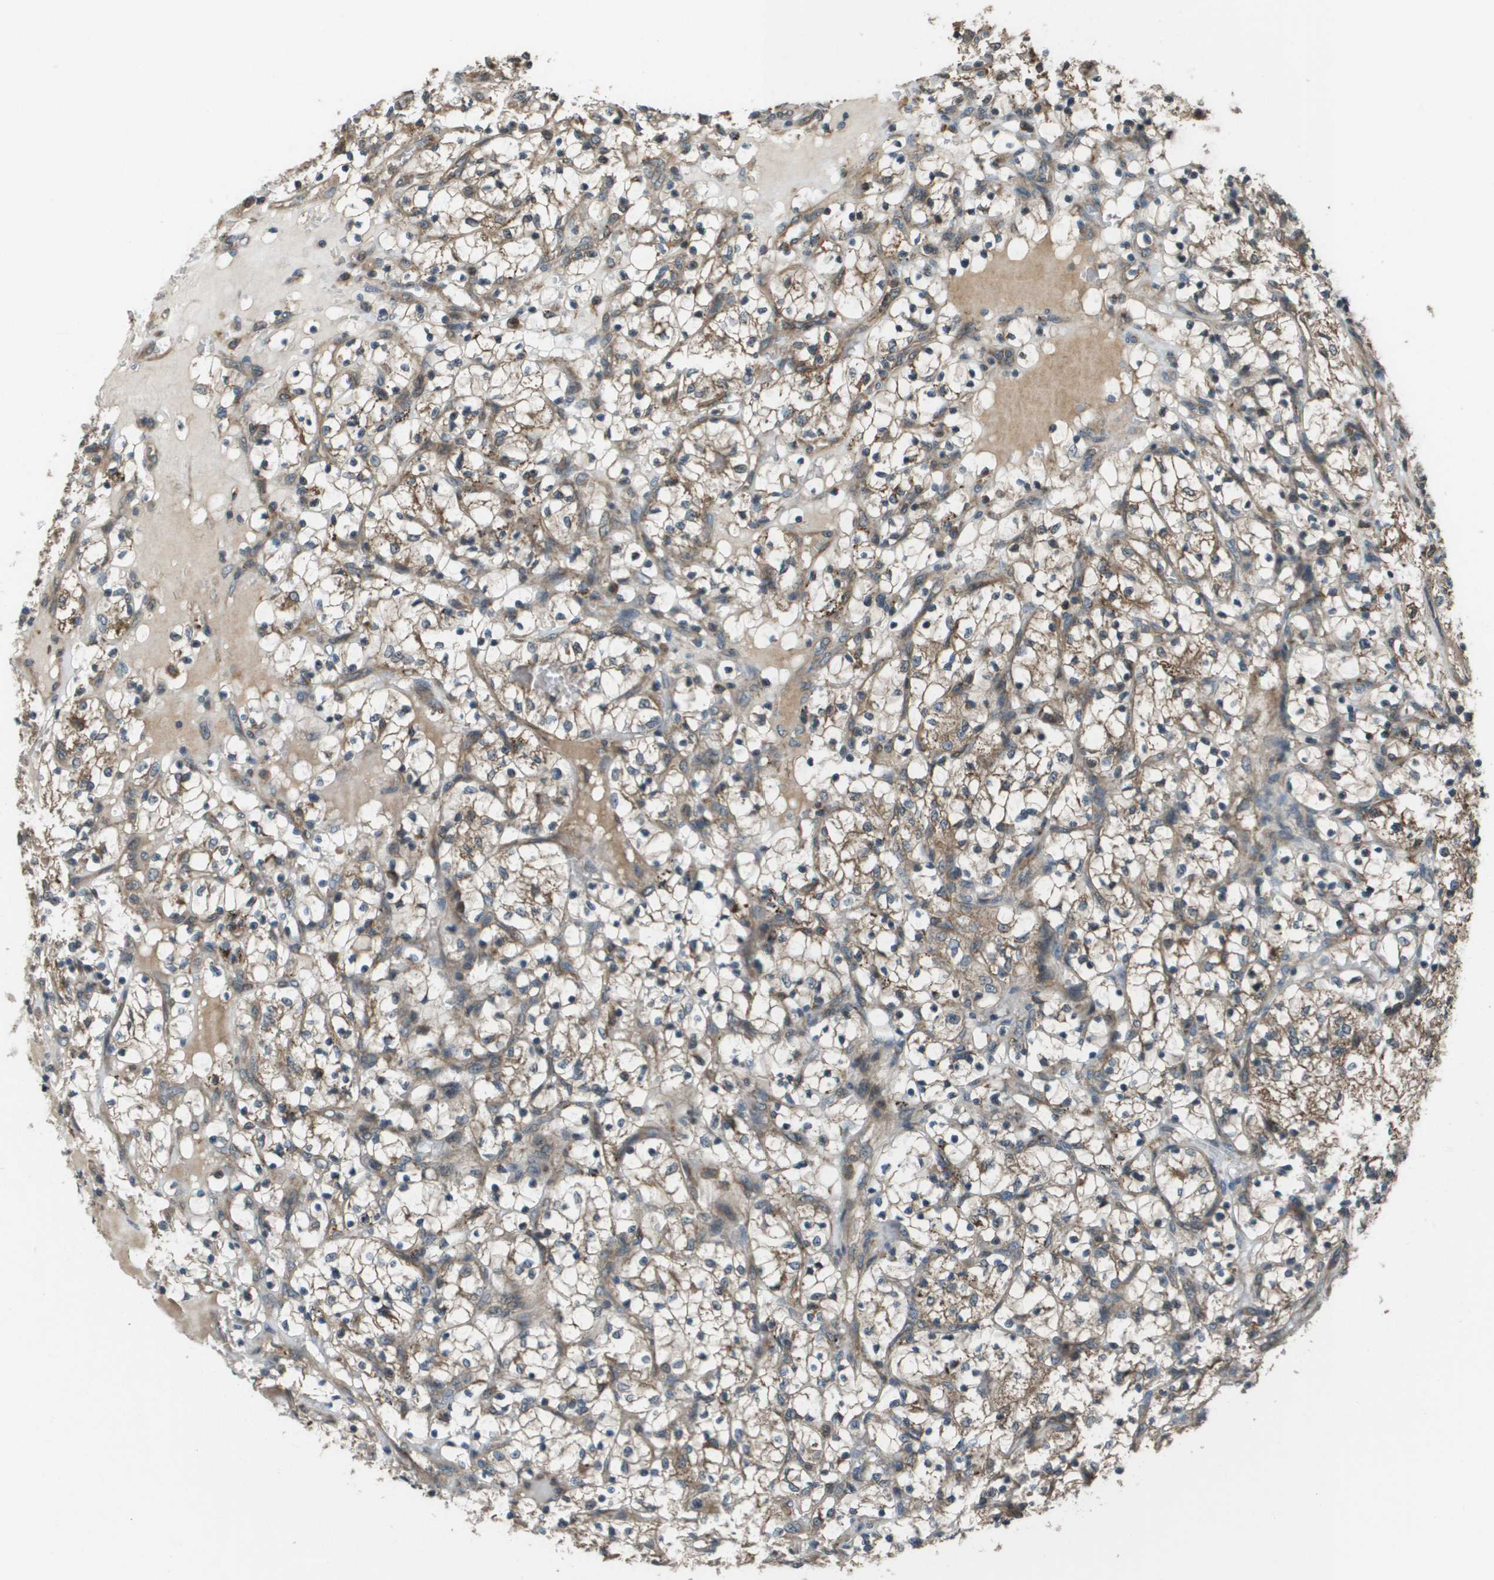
{"staining": {"intensity": "moderate", "quantity": ">75%", "location": "cytoplasmic/membranous"}, "tissue": "renal cancer", "cell_type": "Tumor cells", "image_type": "cancer", "snomed": [{"axis": "morphology", "description": "Adenocarcinoma, NOS"}, {"axis": "topography", "description": "Kidney"}], "caption": "Renal adenocarcinoma was stained to show a protein in brown. There is medium levels of moderate cytoplasmic/membranous staining in approximately >75% of tumor cells.", "gene": "PLPBP", "patient": {"sex": "female", "age": 69}}